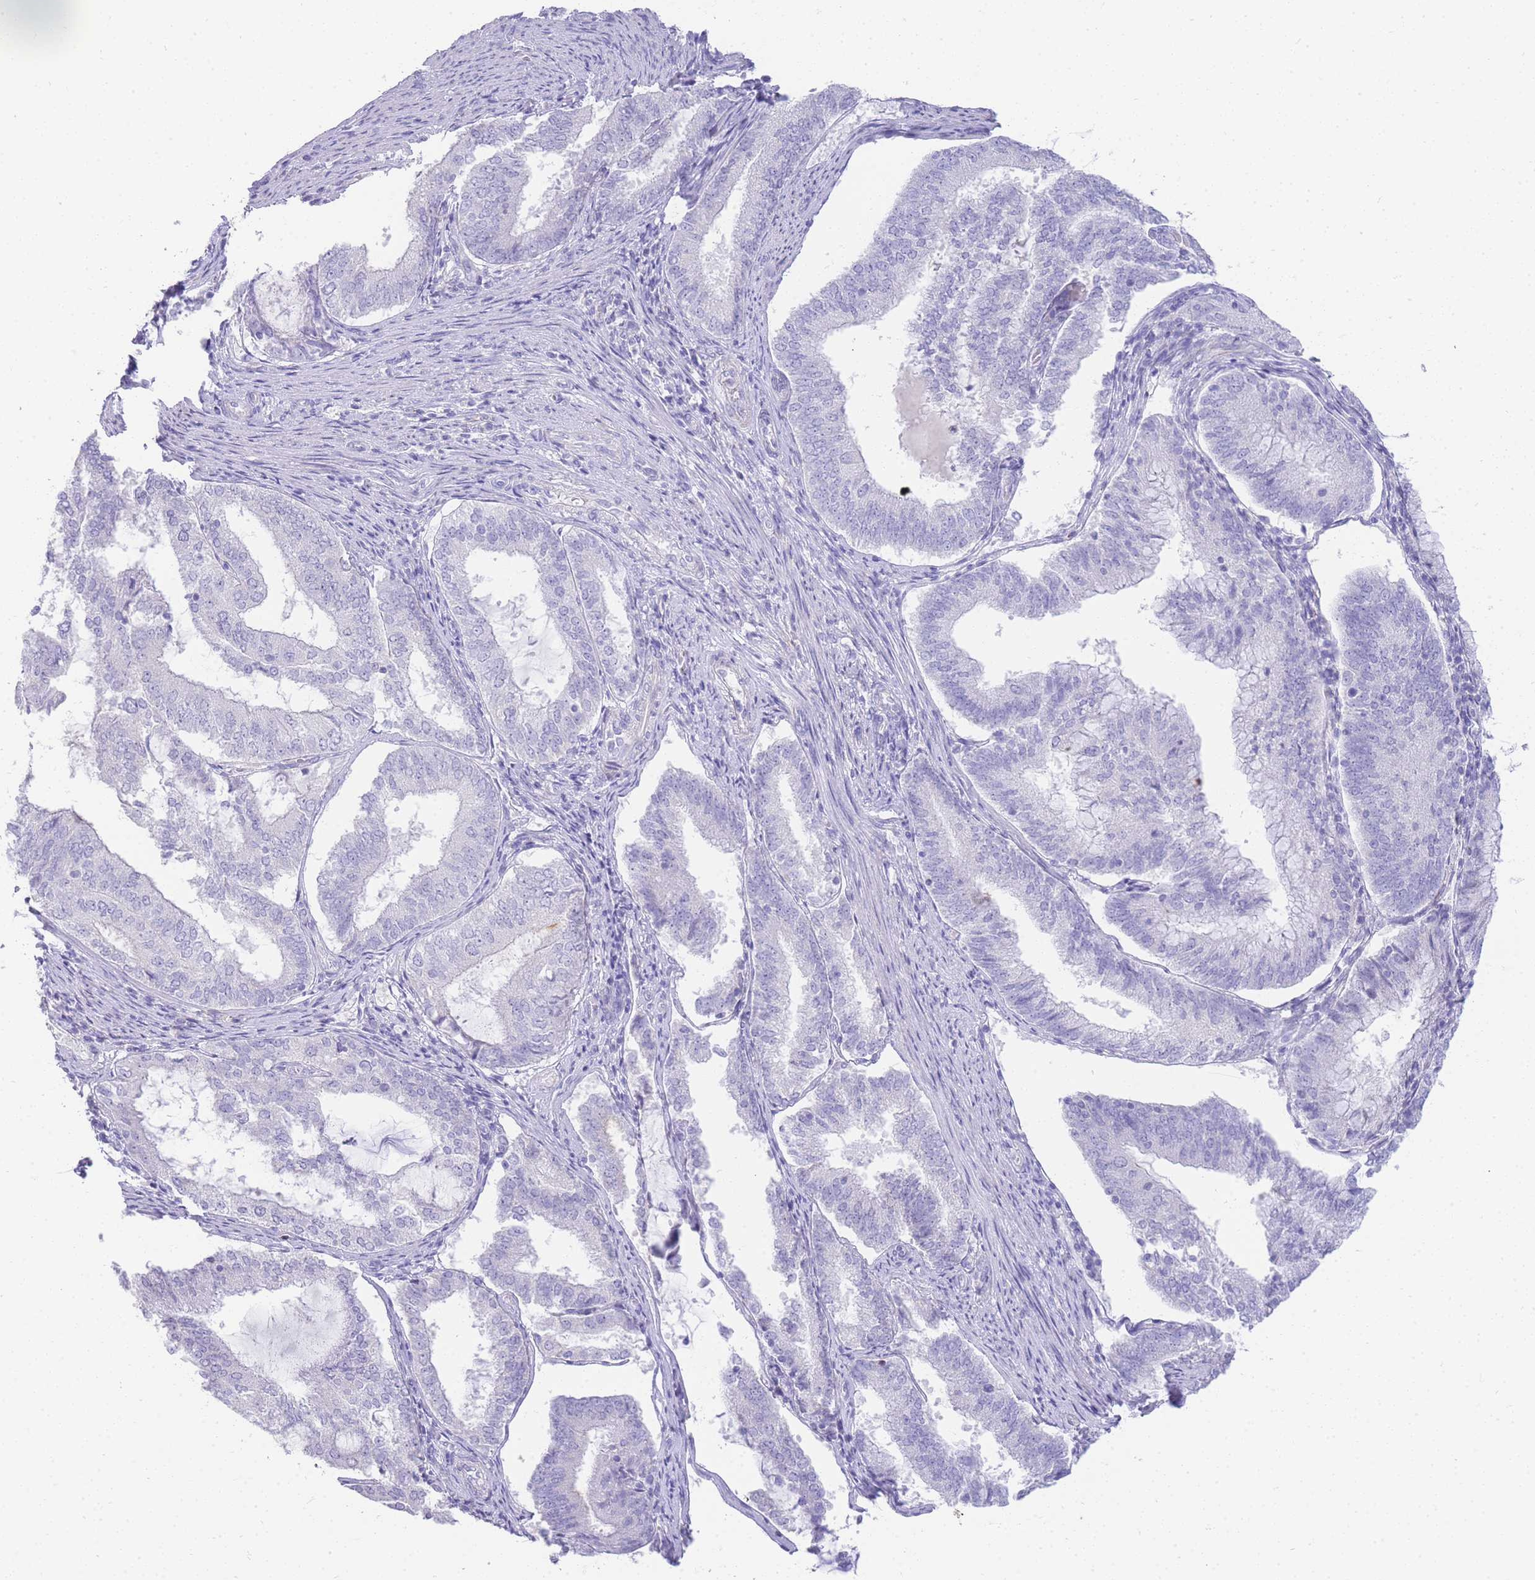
{"staining": {"intensity": "negative", "quantity": "none", "location": "none"}, "tissue": "endometrial cancer", "cell_type": "Tumor cells", "image_type": "cancer", "snomed": [{"axis": "morphology", "description": "Adenocarcinoma, NOS"}, {"axis": "topography", "description": "Endometrium"}], "caption": "The immunohistochemistry photomicrograph has no significant positivity in tumor cells of endometrial cancer (adenocarcinoma) tissue. (IHC, brightfield microscopy, high magnification).", "gene": "DPP4", "patient": {"sex": "female", "age": 81}}